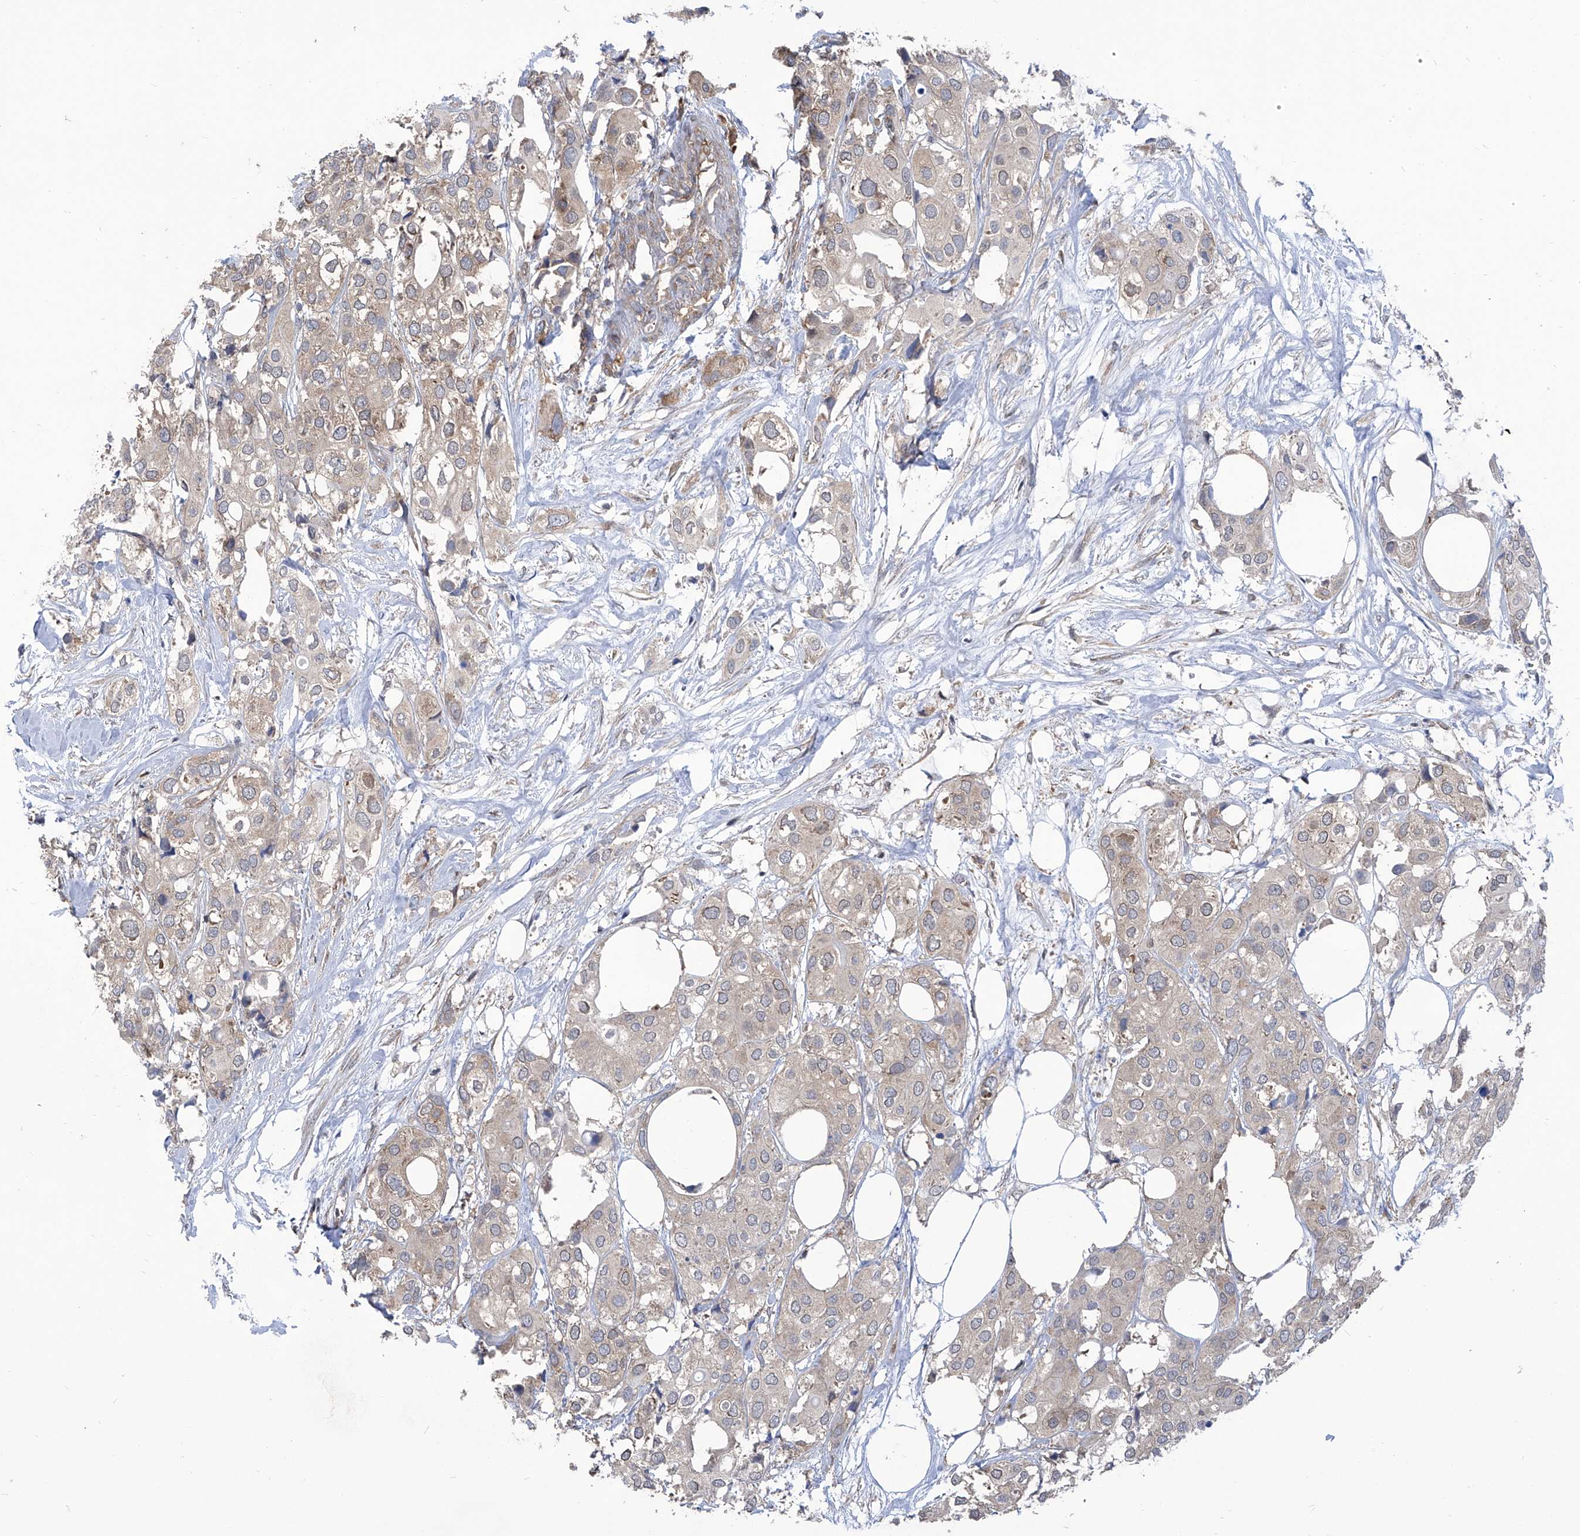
{"staining": {"intensity": "weak", "quantity": "<25%", "location": "cytoplasmic/membranous"}, "tissue": "urothelial cancer", "cell_type": "Tumor cells", "image_type": "cancer", "snomed": [{"axis": "morphology", "description": "Urothelial carcinoma, High grade"}, {"axis": "topography", "description": "Urinary bladder"}], "caption": "Tumor cells are negative for brown protein staining in high-grade urothelial carcinoma. Brightfield microscopy of immunohistochemistry (IHC) stained with DAB (3,3'-diaminobenzidine) (brown) and hematoxylin (blue), captured at high magnification.", "gene": "EIF3M", "patient": {"sex": "male", "age": 64}}